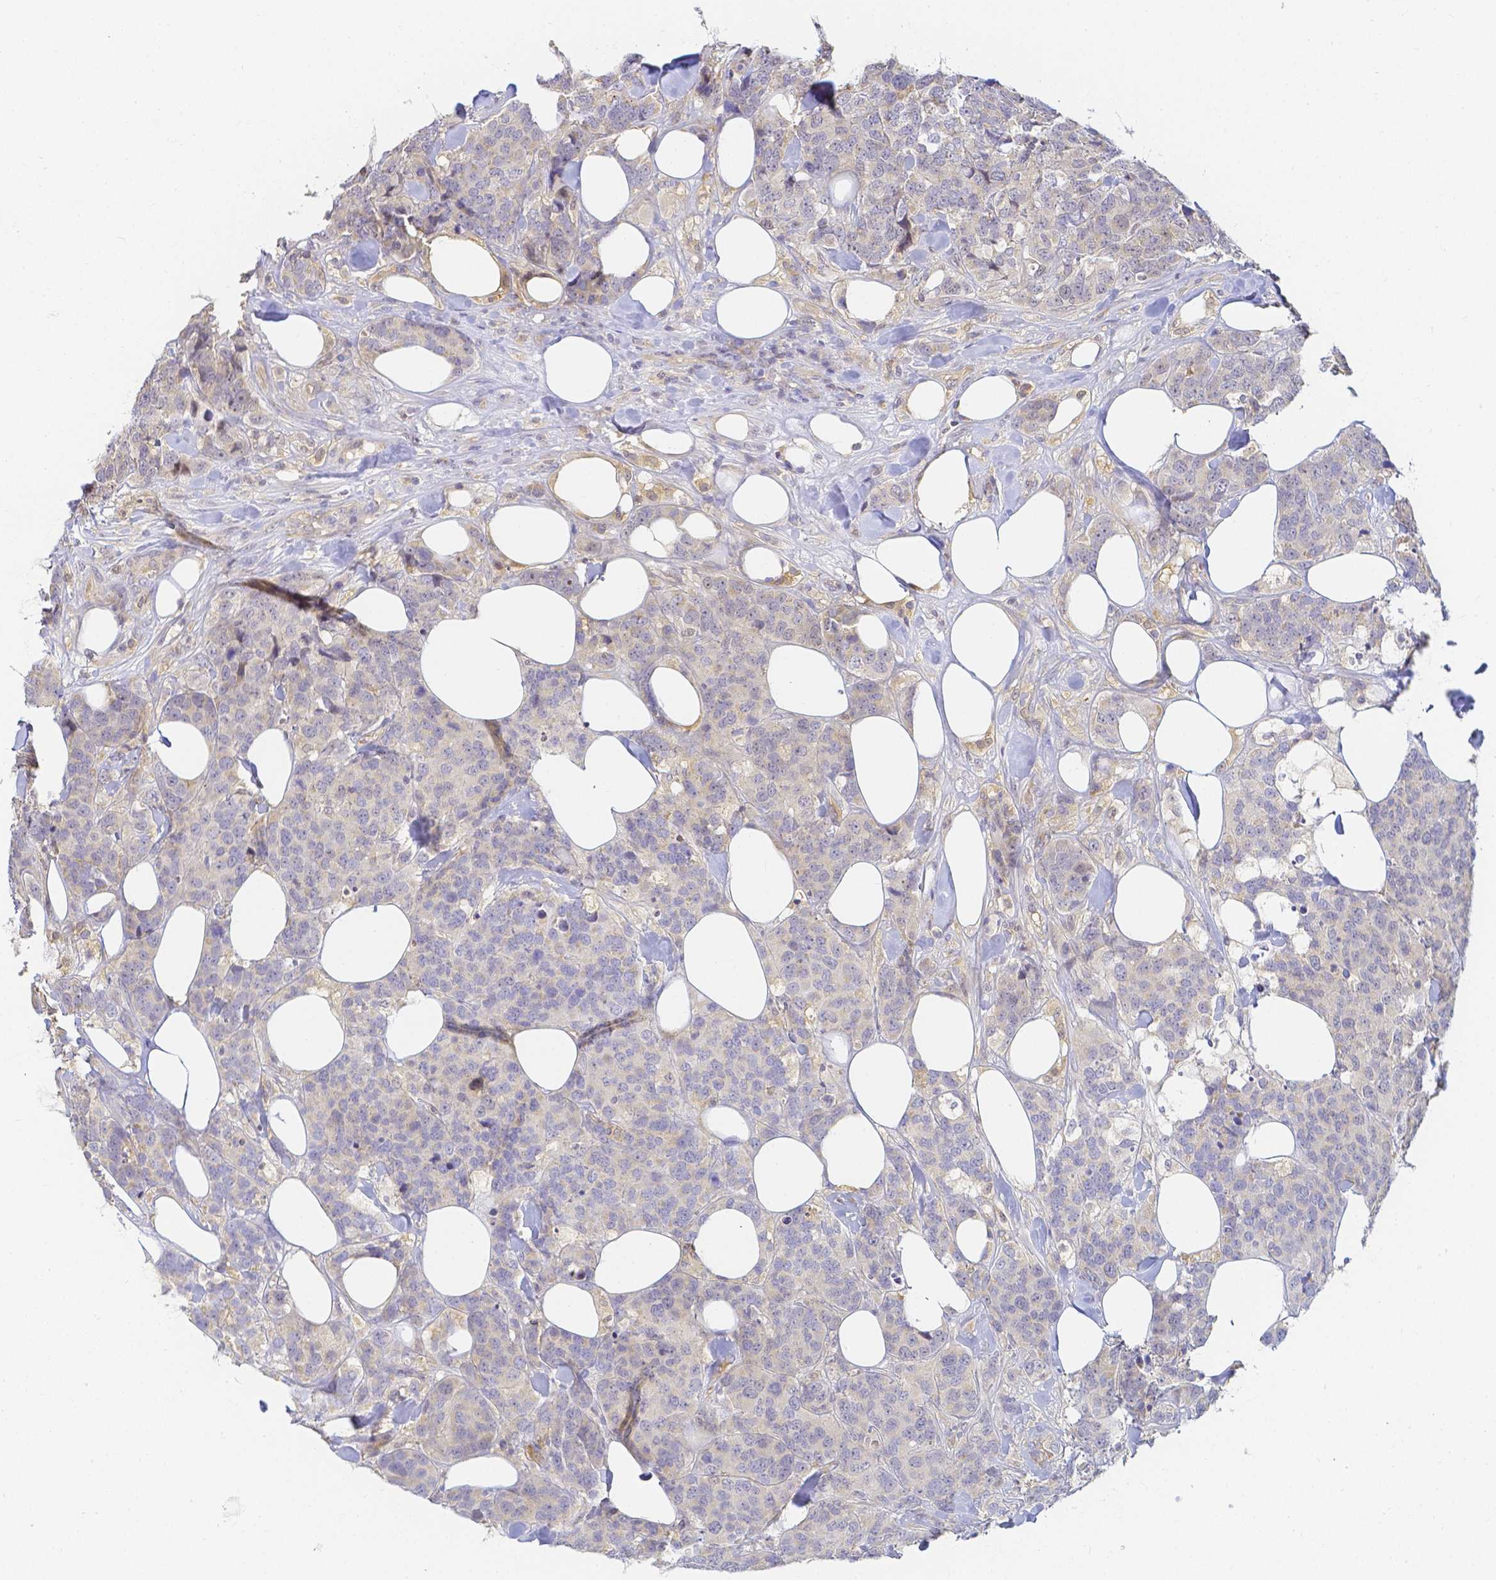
{"staining": {"intensity": "negative", "quantity": "none", "location": "none"}, "tissue": "breast cancer", "cell_type": "Tumor cells", "image_type": "cancer", "snomed": [{"axis": "morphology", "description": "Lobular carcinoma"}, {"axis": "topography", "description": "Breast"}], "caption": "Immunohistochemical staining of breast cancer demonstrates no significant staining in tumor cells.", "gene": "KCNH1", "patient": {"sex": "female", "age": 59}}